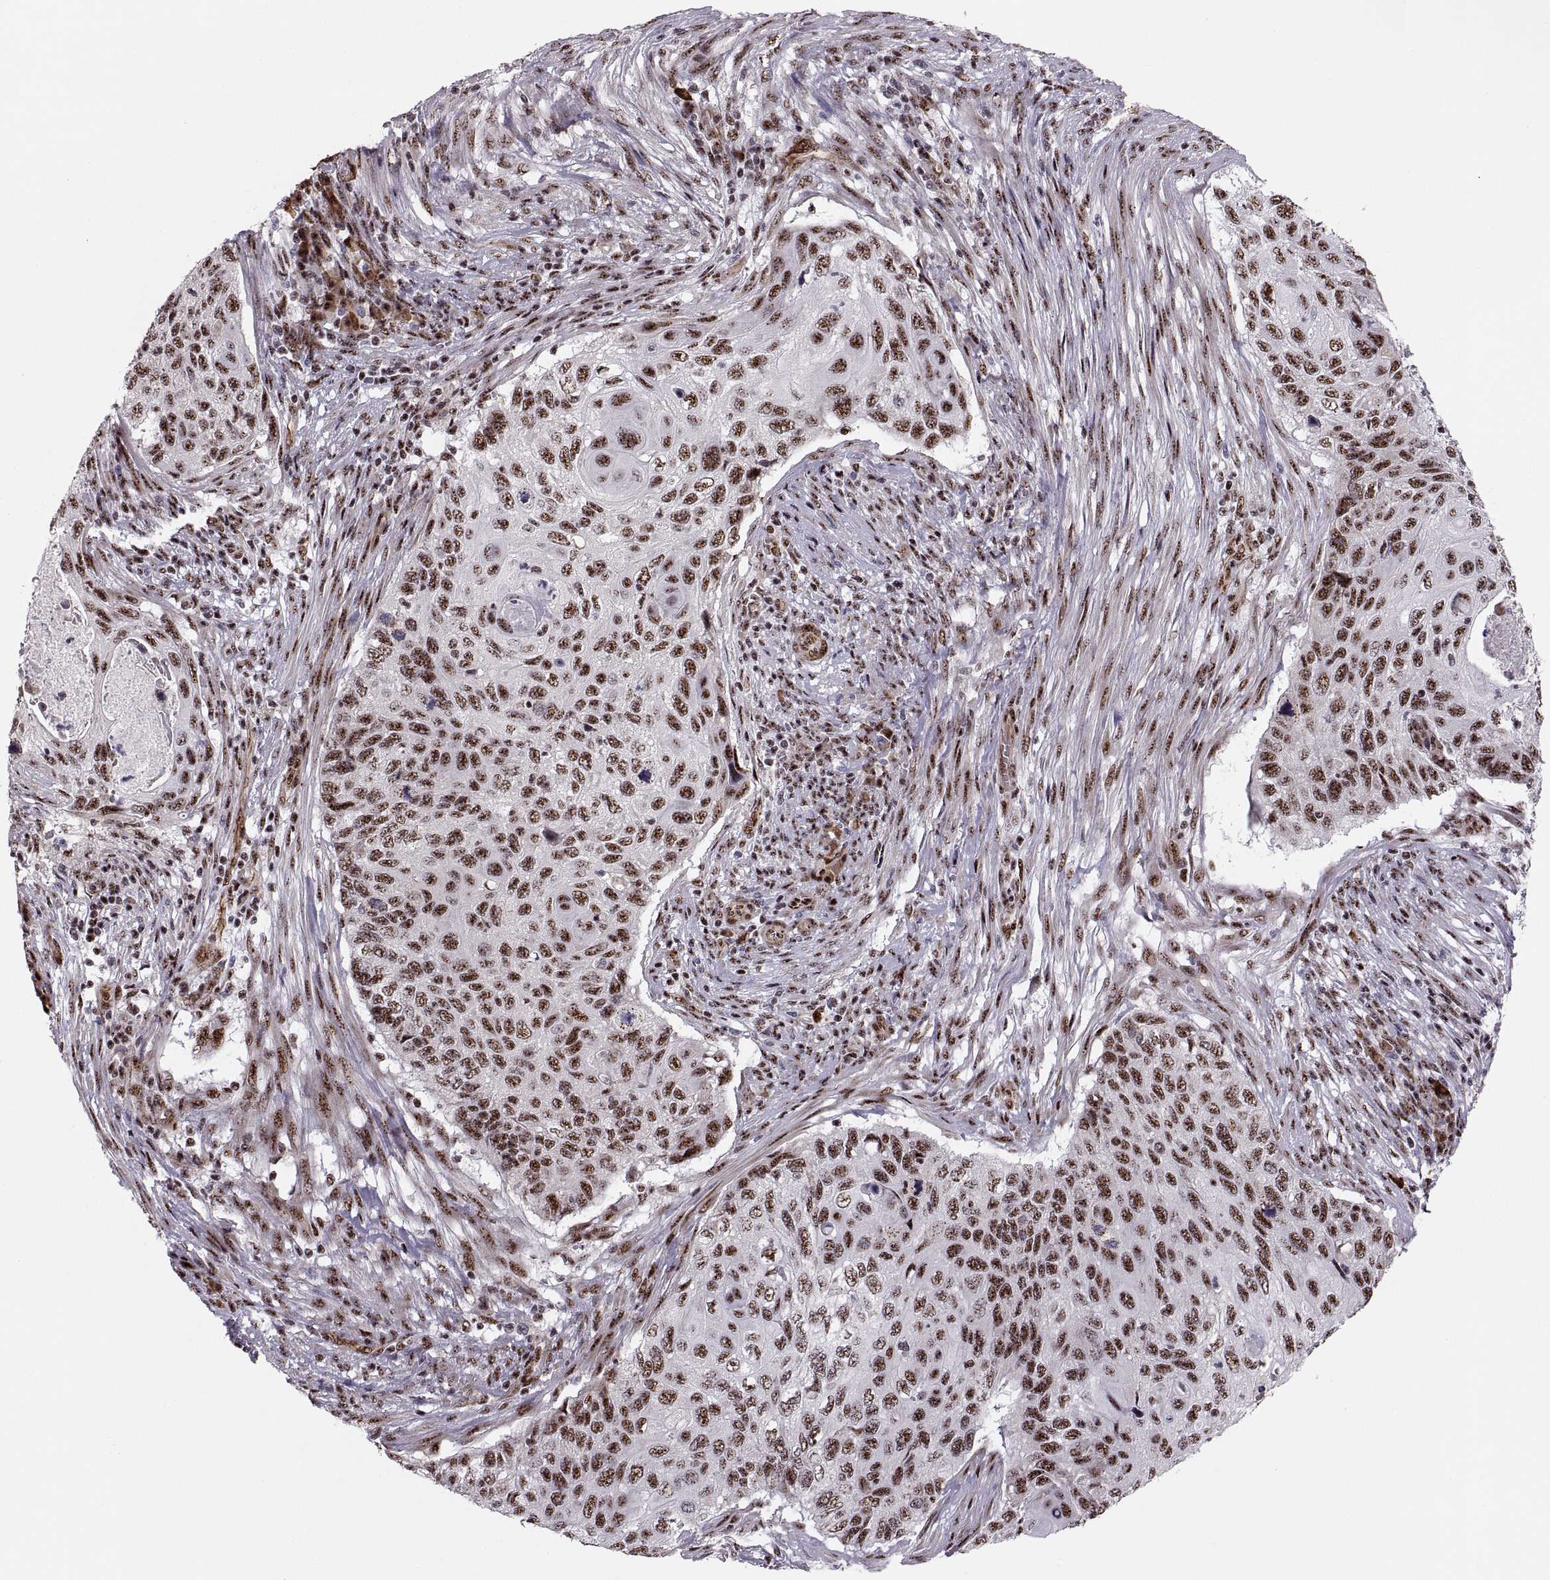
{"staining": {"intensity": "strong", "quantity": ">75%", "location": "nuclear"}, "tissue": "cervical cancer", "cell_type": "Tumor cells", "image_type": "cancer", "snomed": [{"axis": "morphology", "description": "Squamous cell carcinoma, NOS"}, {"axis": "topography", "description": "Cervix"}], "caption": "IHC (DAB (3,3'-diaminobenzidine)) staining of cervical squamous cell carcinoma shows strong nuclear protein expression in approximately >75% of tumor cells.", "gene": "ZCCHC17", "patient": {"sex": "female", "age": 70}}